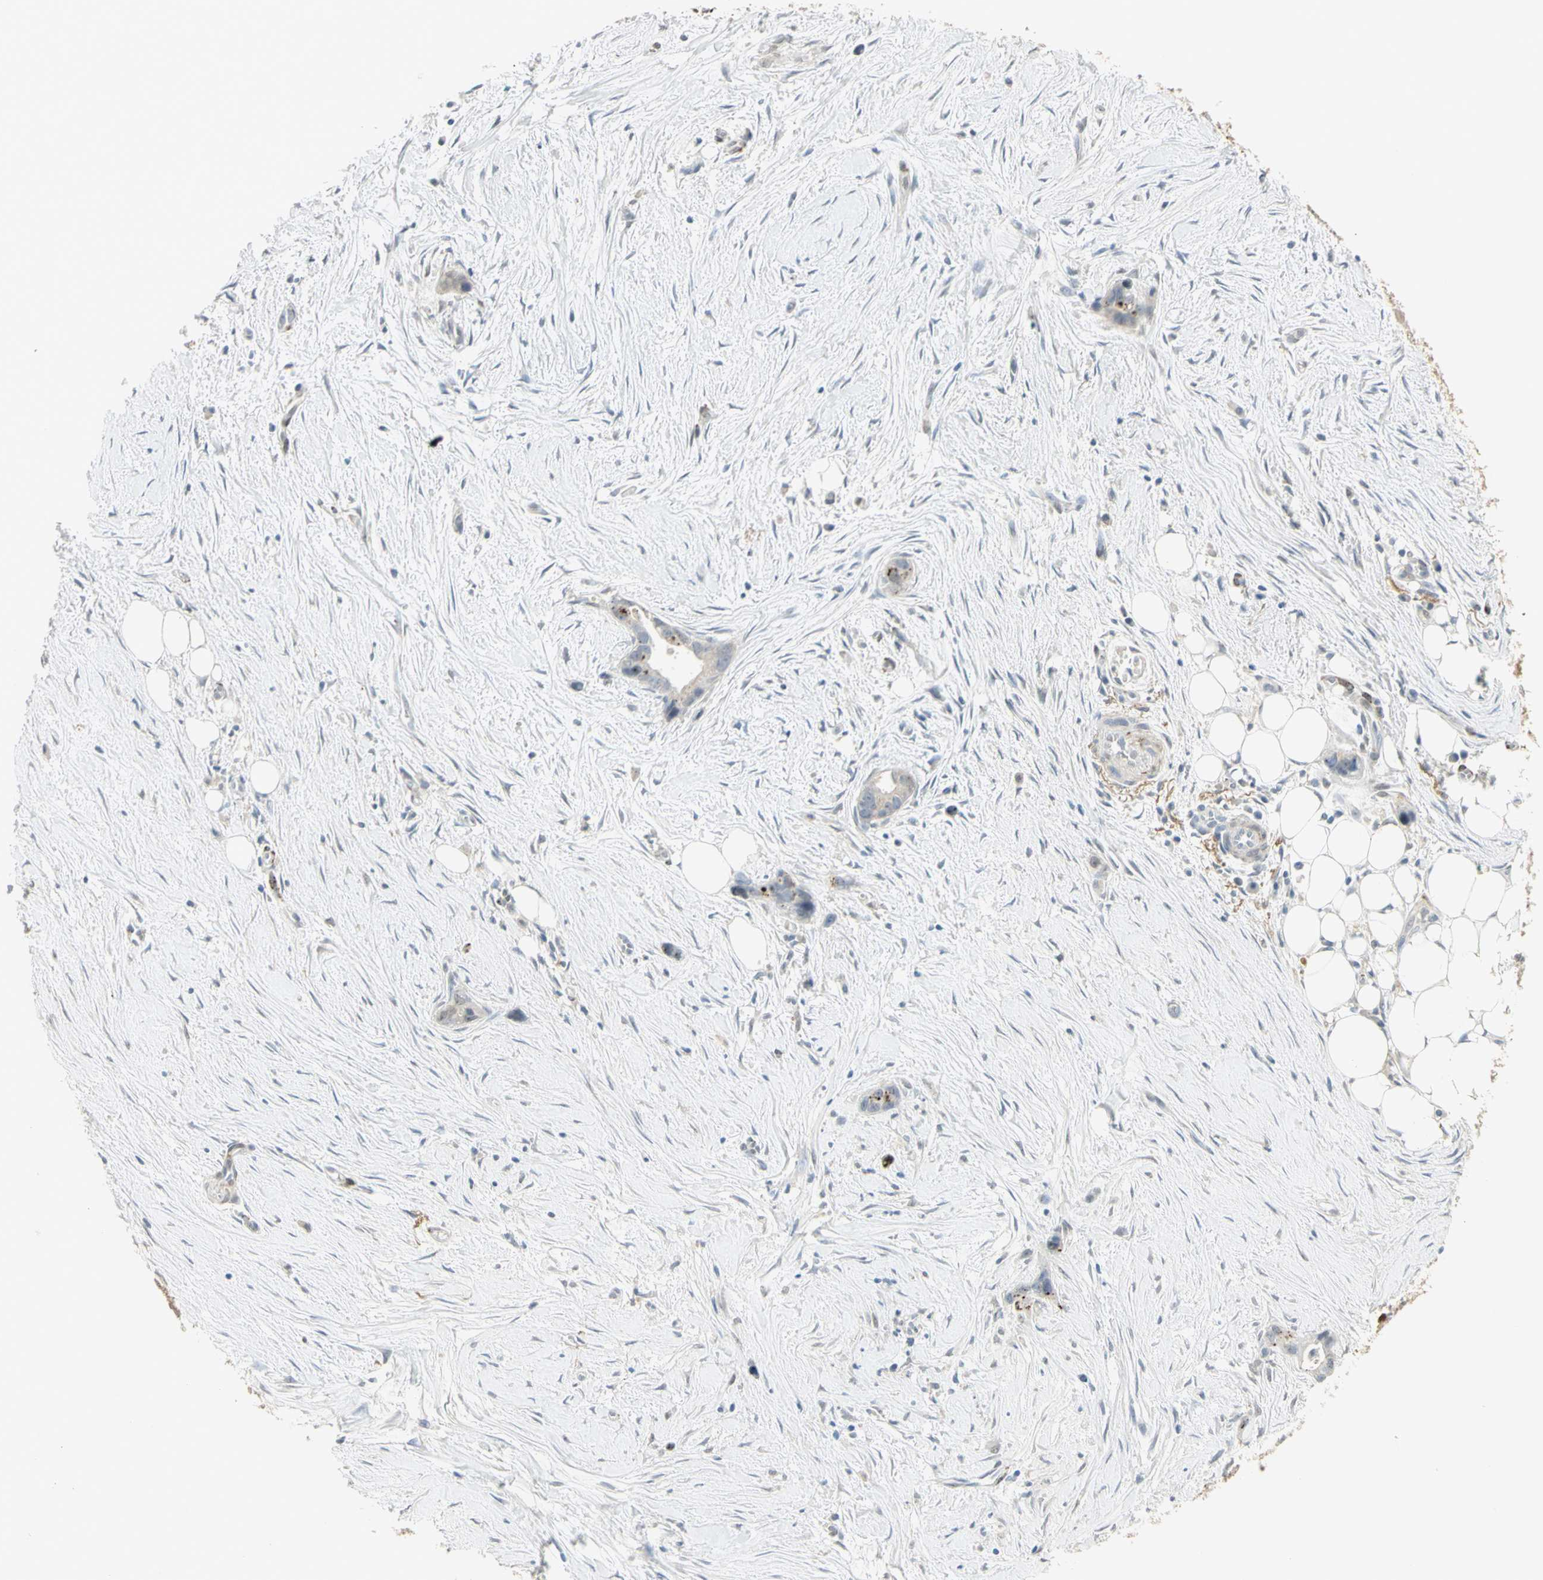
{"staining": {"intensity": "strong", "quantity": "<25%", "location": "cytoplasmic/membranous"}, "tissue": "liver cancer", "cell_type": "Tumor cells", "image_type": "cancer", "snomed": [{"axis": "morphology", "description": "Cholangiocarcinoma"}, {"axis": "topography", "description": "Liver"}], "caption": "Immunohistochemical staining of human cholangiocarcinoma (liver) displays medium levels of strong cytoplasmic/membranous positivity in approximately <25% of tumor cells. (DAB (3,3'-diaminobenzidine) IHC with brightfield microscopy, high magnification).", "gene": "MUC3A", "patient": {"sex": "female", "age": 55}}